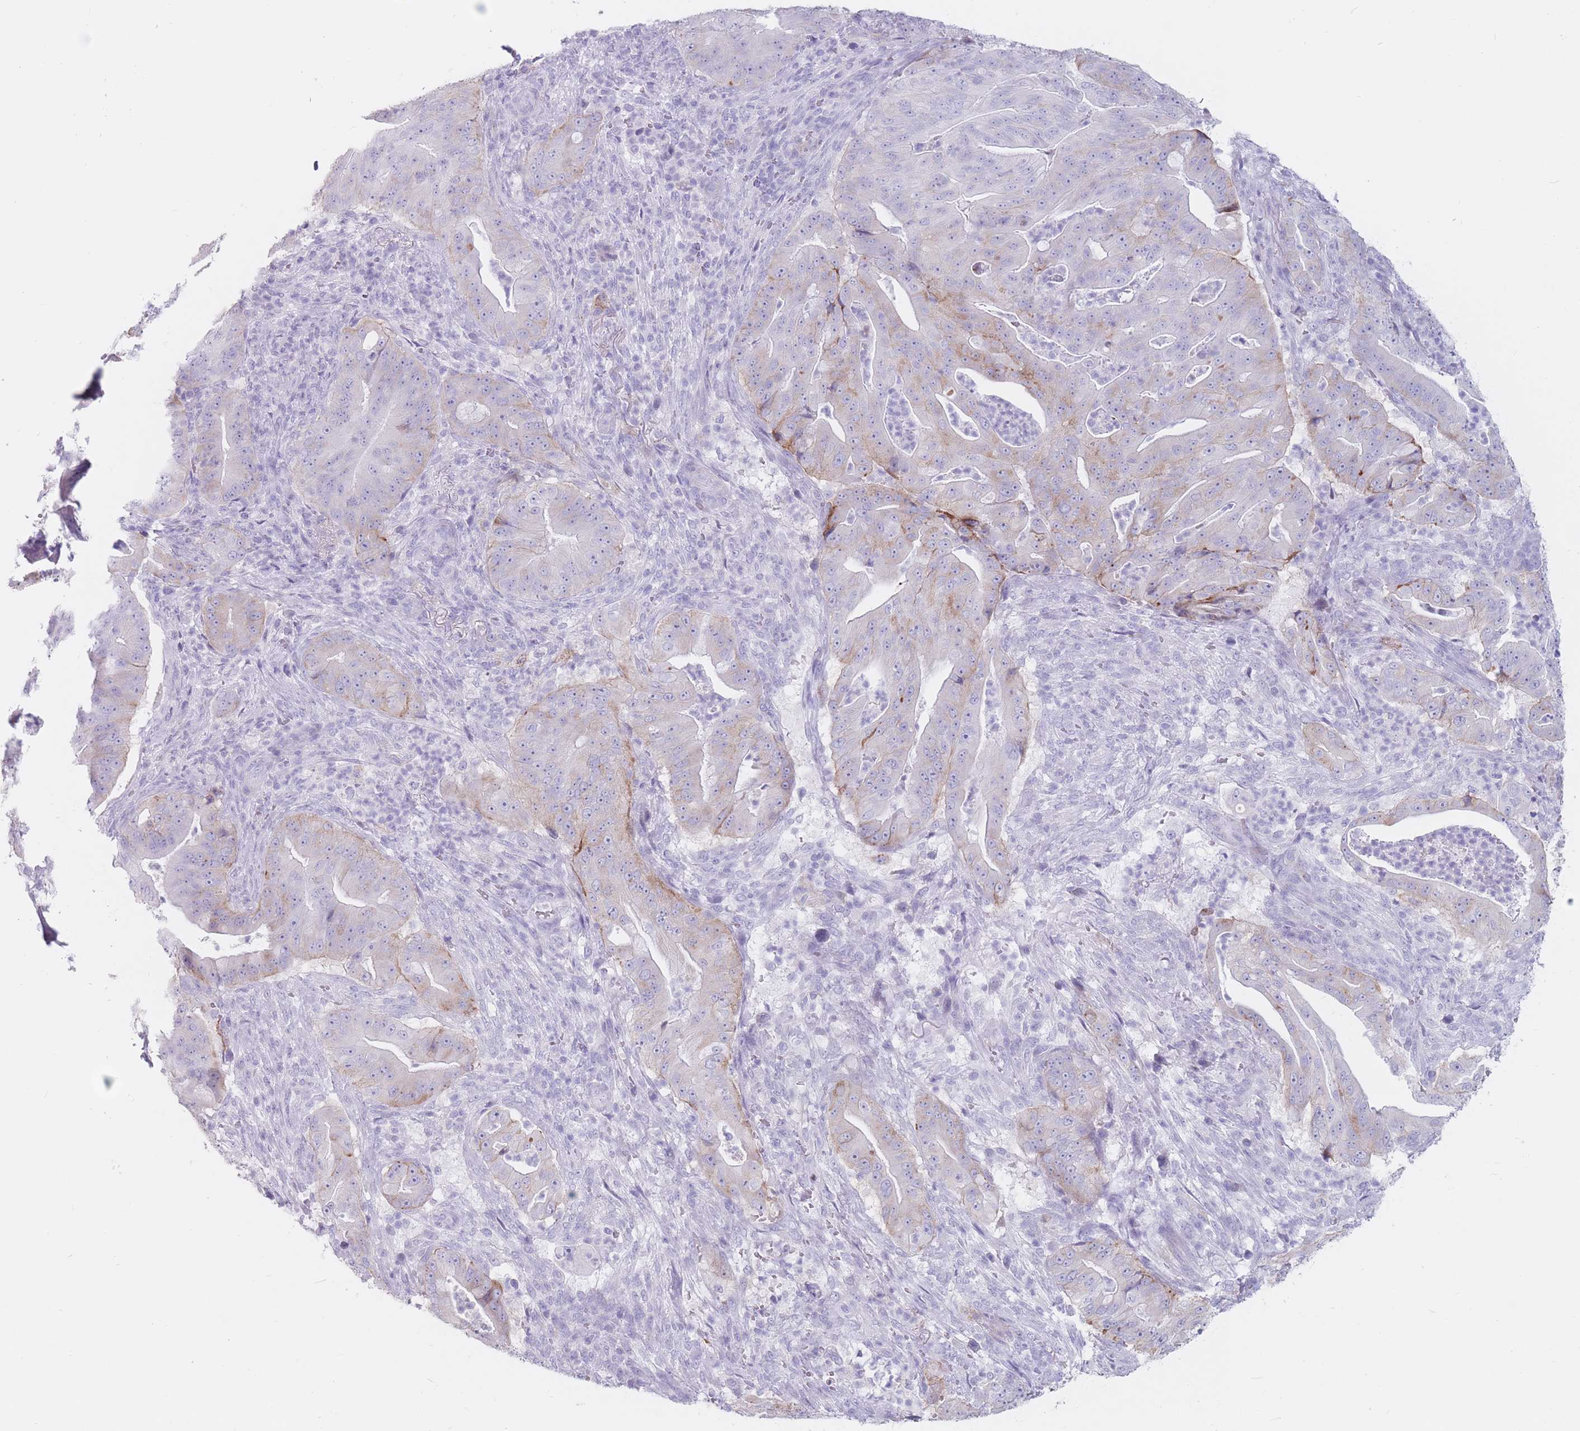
{"staining": {"intensity": "weak", "quantity": "<25%", "location": "cytoplasmic/membranous"}, "tissue": "pancreatic cancer", "cell_type": "Tumor cells", "image_type": "cancer", "snomed": [{"axis": "morphology", "description": "Adenocarcinoma, NOS"}, {"axis": "topography", "description": "Pancreas"}], "caption": "An image of human pancreatic adenocarcinoma is negative for staining in tumor cells. Brightfield microscopy of IHC stained with DAB (brown) and hematoxylin (blue), captured at high magnification.", "gene": "ST3GAL5", "patient": {"sex": "male", "age": 71}}